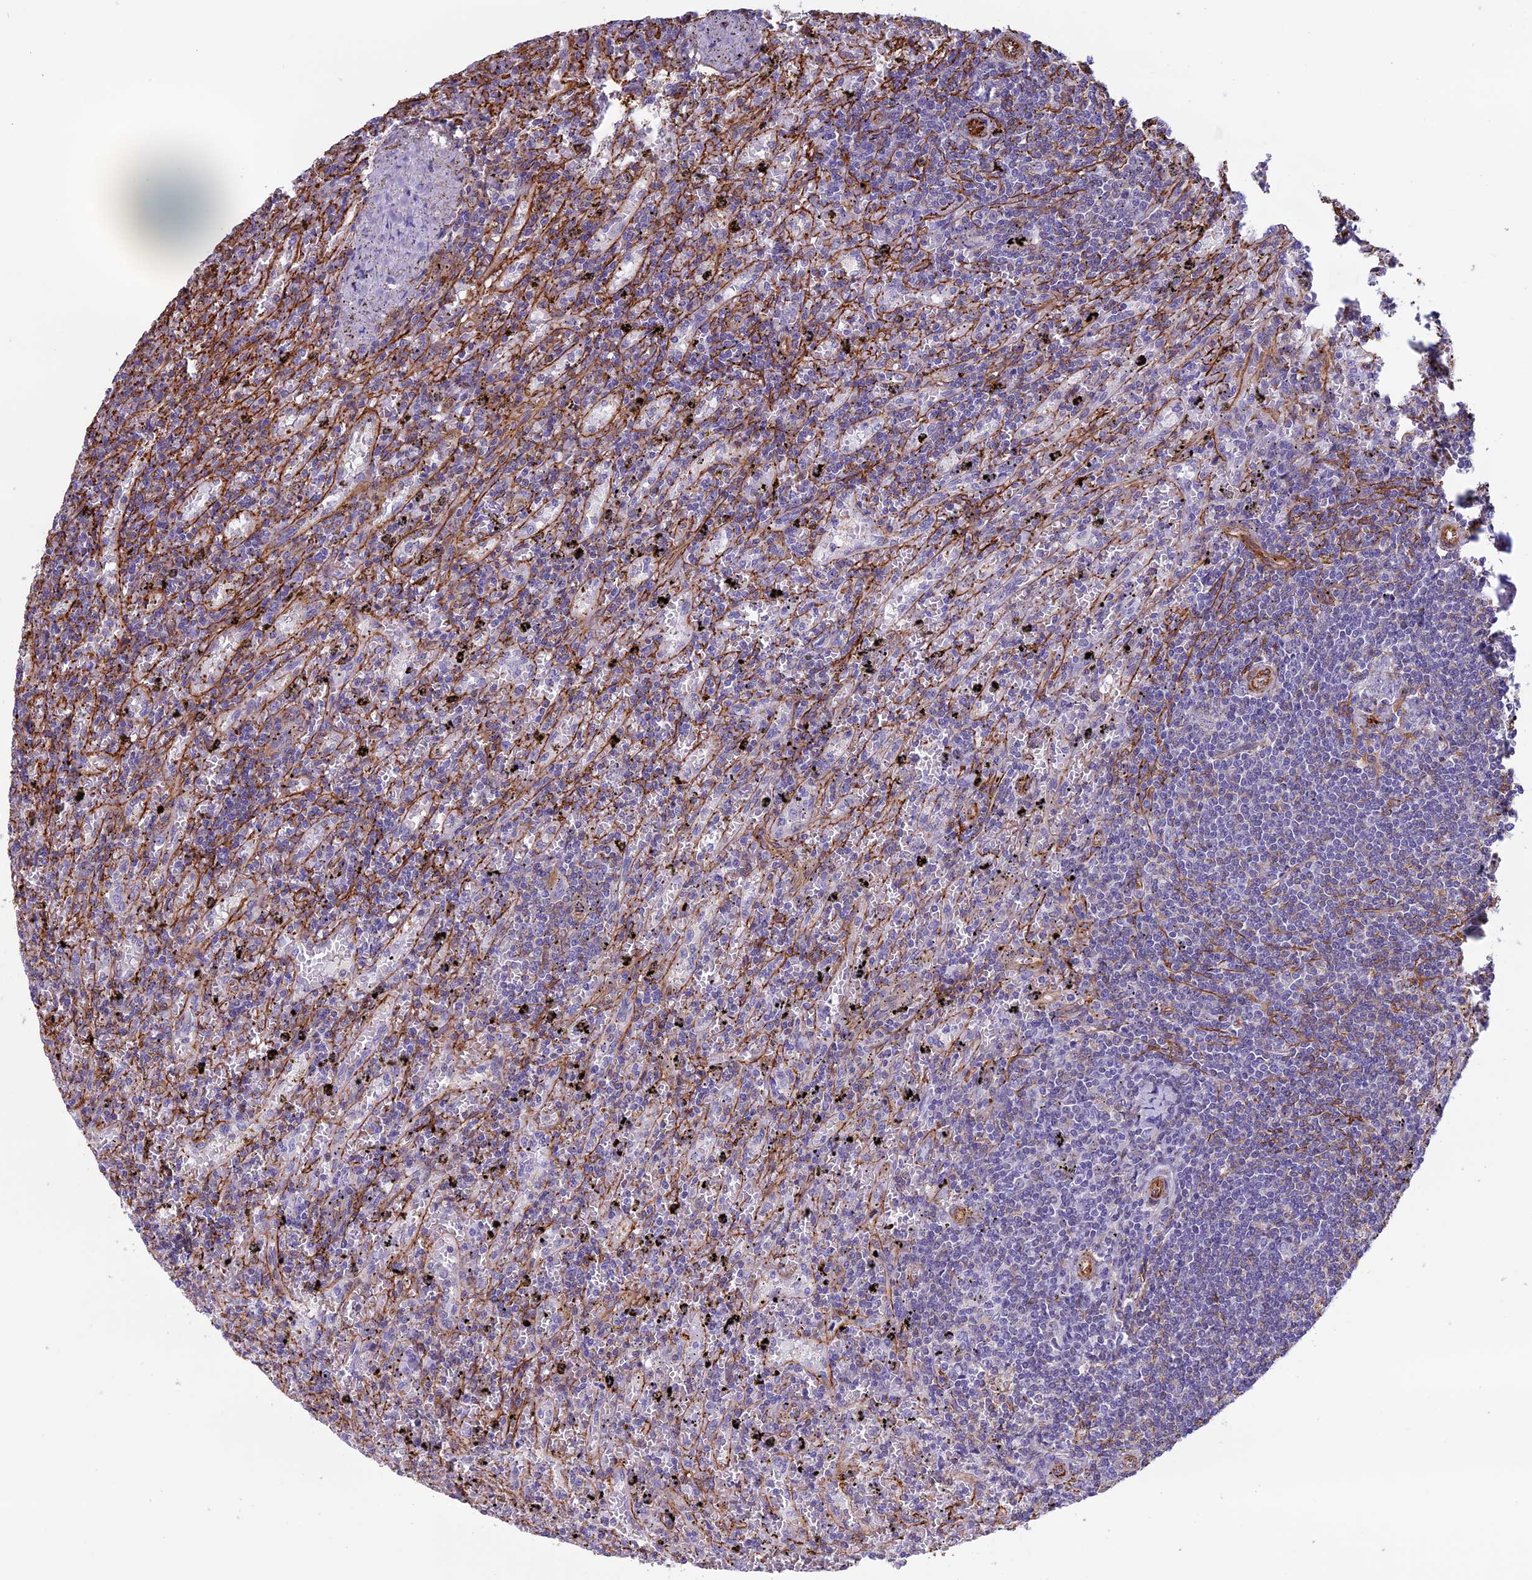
{"staining": {"intensity": "weak", "quantity": "<25%", "location": "cytoplasmic/membranous"}, "tissue": "lymphoma", "cell_type": "Tumor cells", "image_type": "cancer", "snomed": [{"axis": "morphology", "description": "Malignant lymphoma, non-Hodgkin's type, Low grade"}, {"axis": "topography", "description": "Spleen"}], "caption": "High power microscopy histopathology image of an immunohistochemistry (IHC) image of lymphoma, revealing no significant staining in tumor cells. (Brightfield microscopy of DAB (3,3'-diaminobenzidine) immunohistochemistry (IHC) at high magnification).", "gene": "ANGPTL2", "patient": {"sex": "male", "age": 76}}